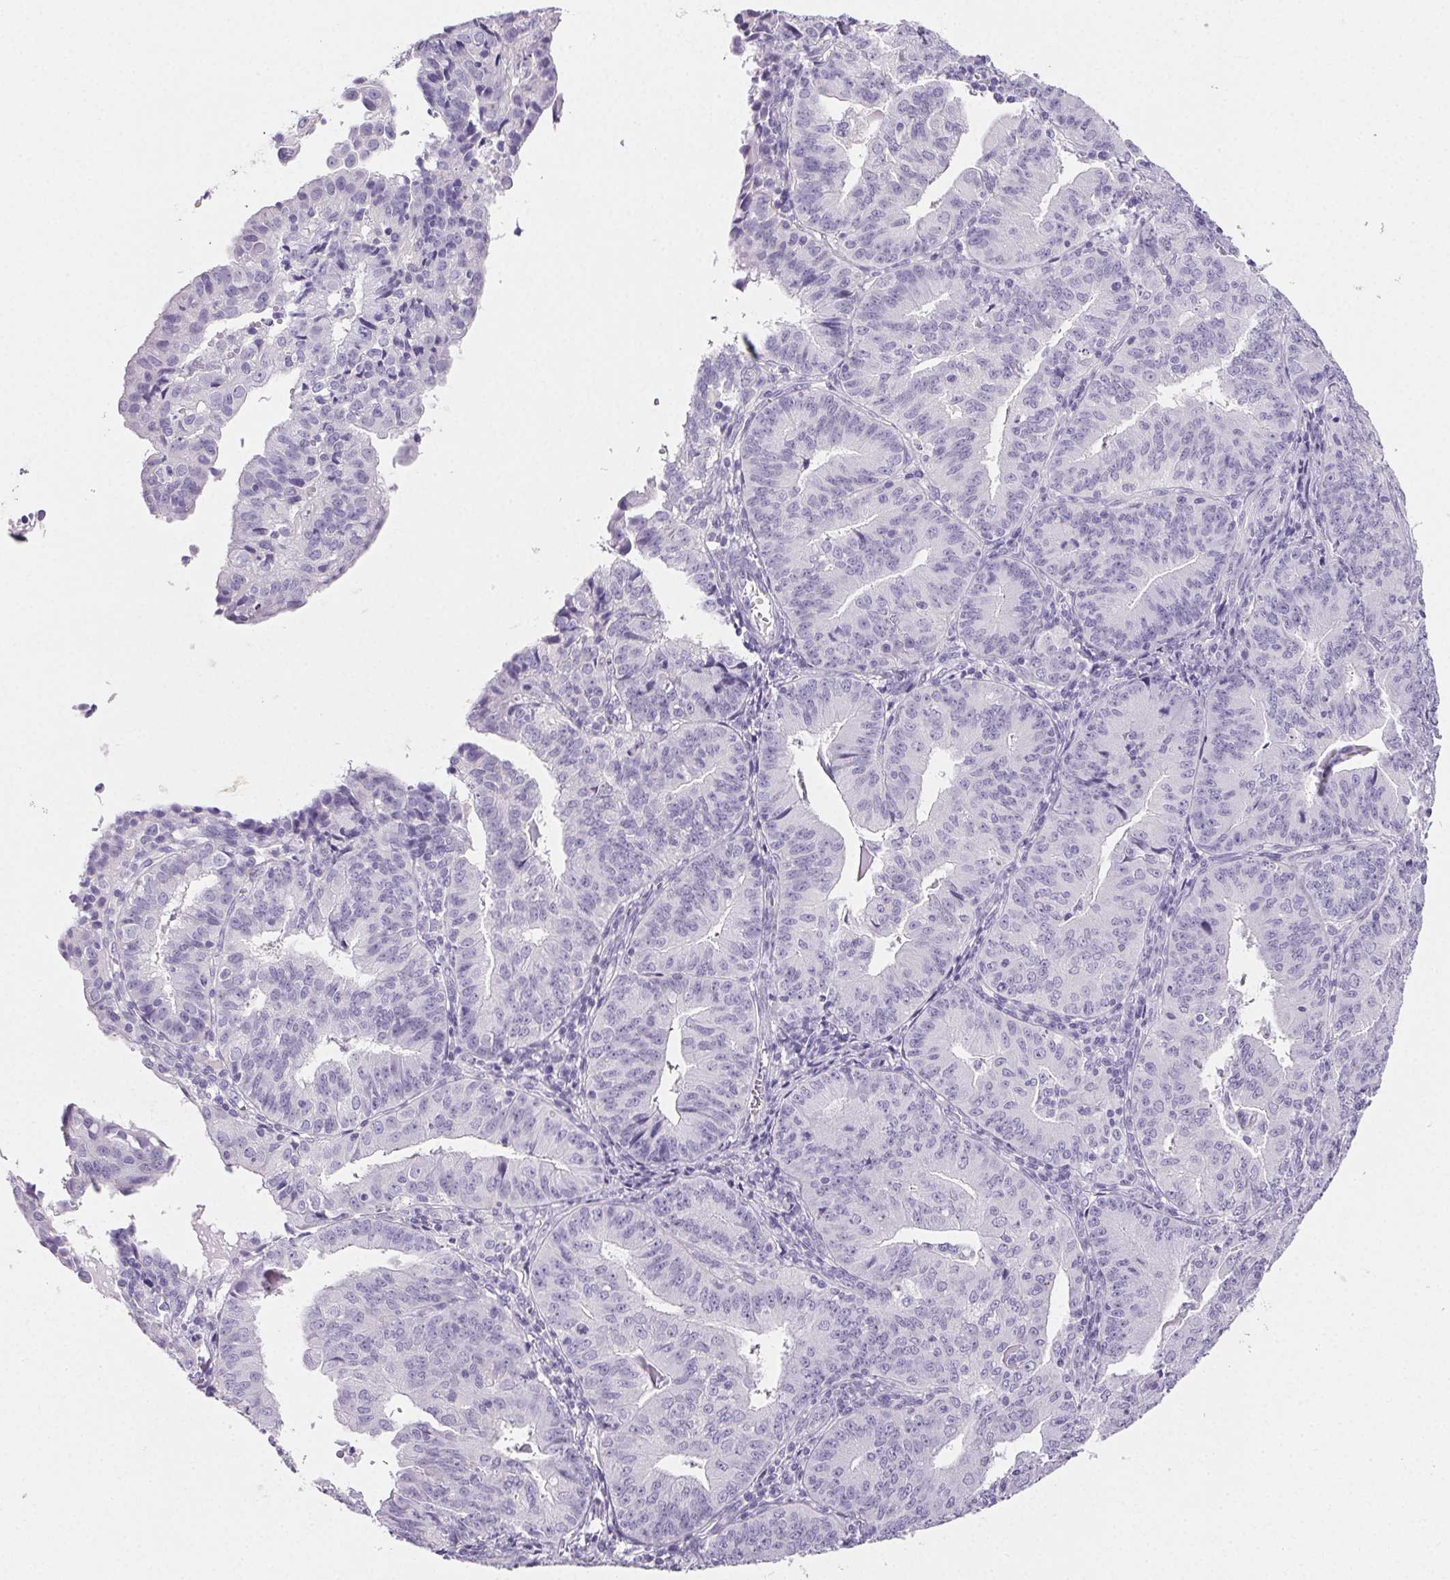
{"staining": {"intensity": "negative", "quantity": "none", "location": "none"}, "tissue": "endometrial cancer", "cell_type": "Tumor cells", "image_type": "cancer", "snomed": [{"axis": "morphology", "description": "Adenocarcinoma, NOS"}, {"axis": "topography", "description": "Endometrium"}], "caption": "Immunohistochemical staining of human endometrial adenocarcinoma demonstrates no significant positivity in tumor cells.", "gene": "PRSS3", "patient": {"sex": "female", "age": 56}}